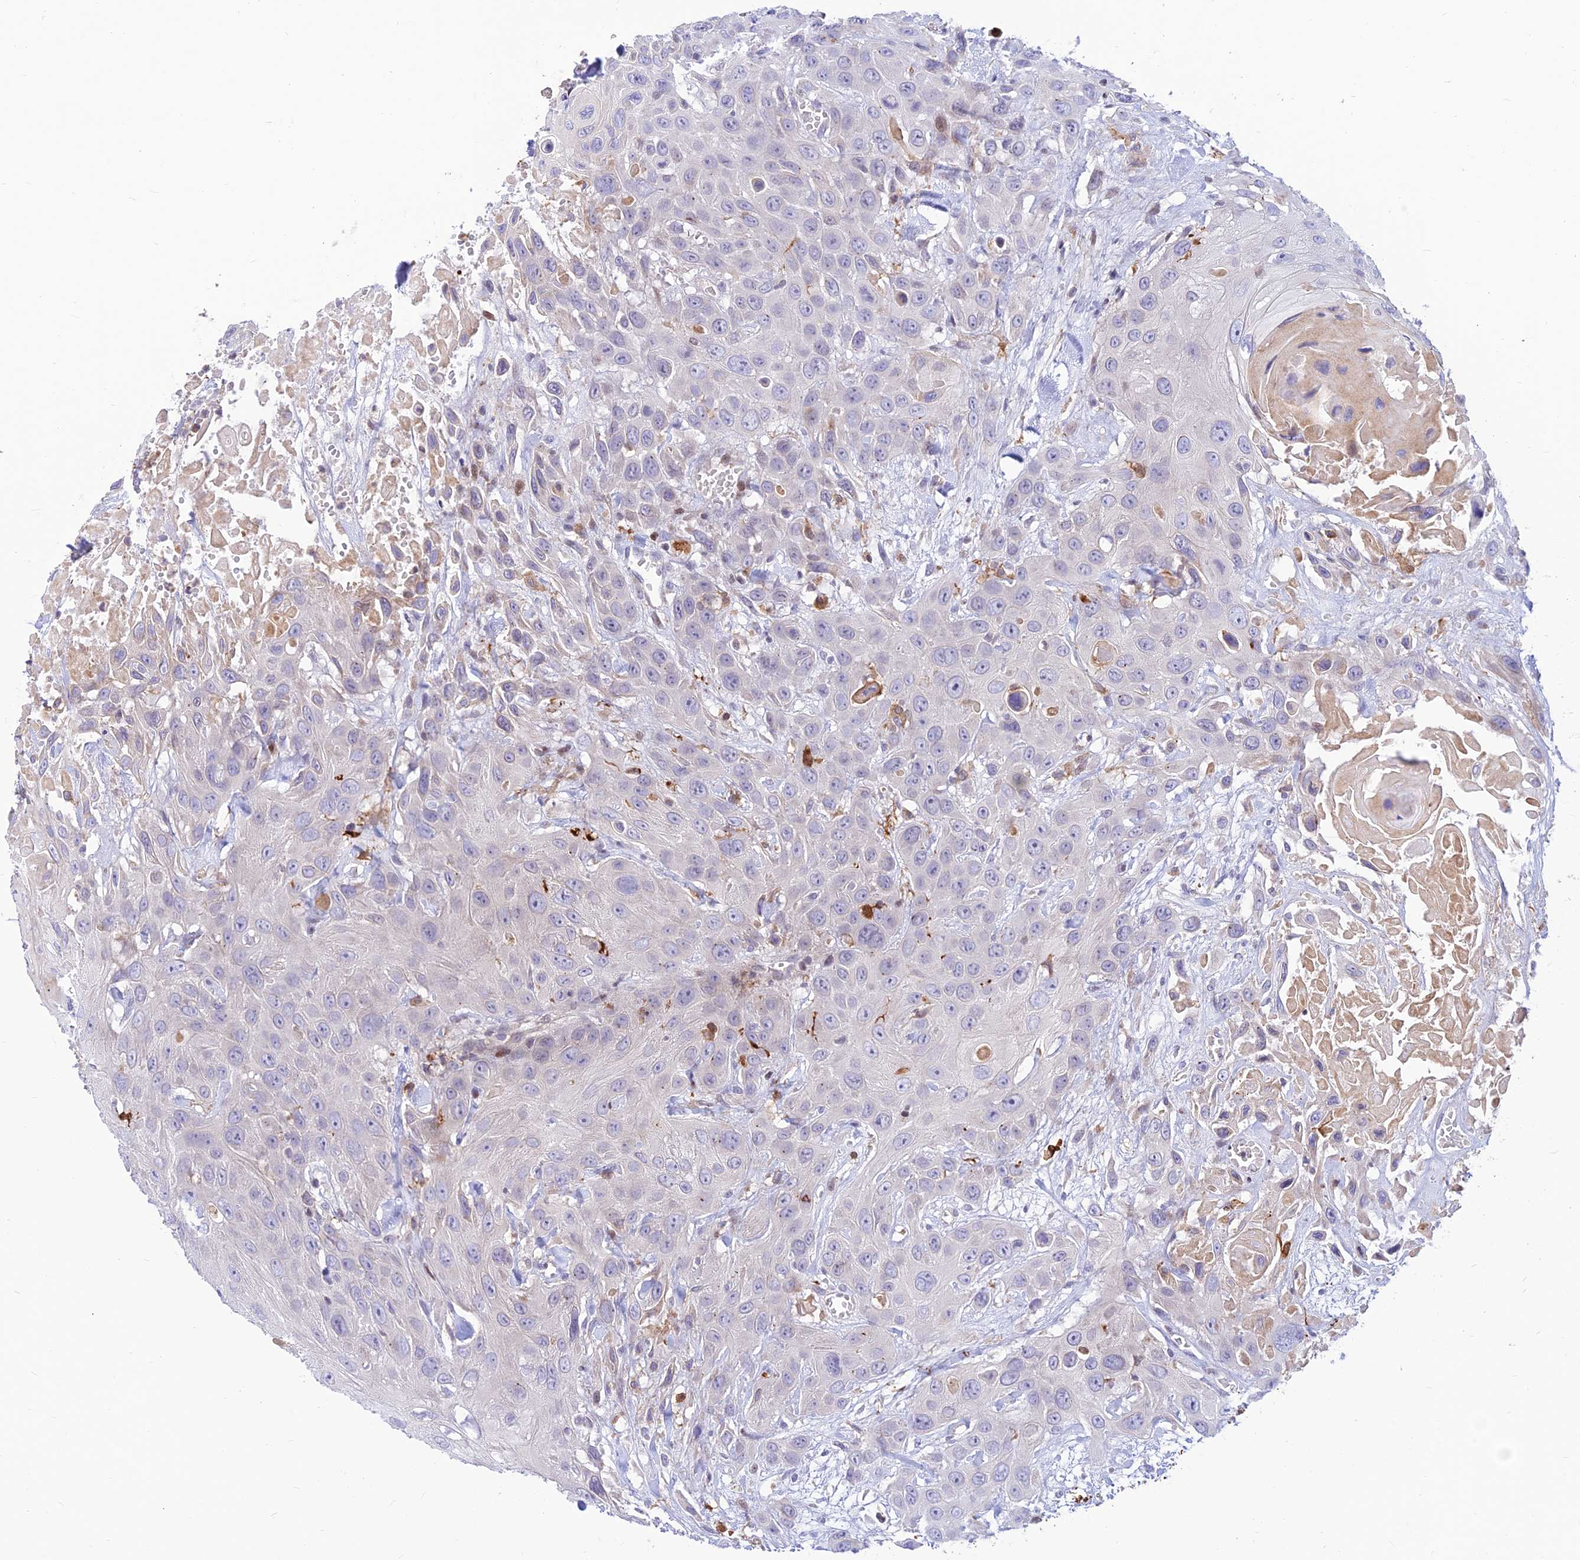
{"staining": {"intensity": "negative", "quantity": "none", "location": "none"}, "tissue": "head and neck cancer", "cell_type": "Tumor cells", "image_type": "cancer", "snomed": [{"axis": "morphology", "description": "Squamous cell carcinoma, NOS"}, {"axis": "topography", "description": "Head-Neck"}], "caption": "This is a image of immunohistochemistry (IHC) staining of head and neck cancer, which shows no staining in tumor cells. (IHC, brightfield microscopy, high magnification).", "gene": "FAM186B", "patient": {"sex": "male", "age": 81}}